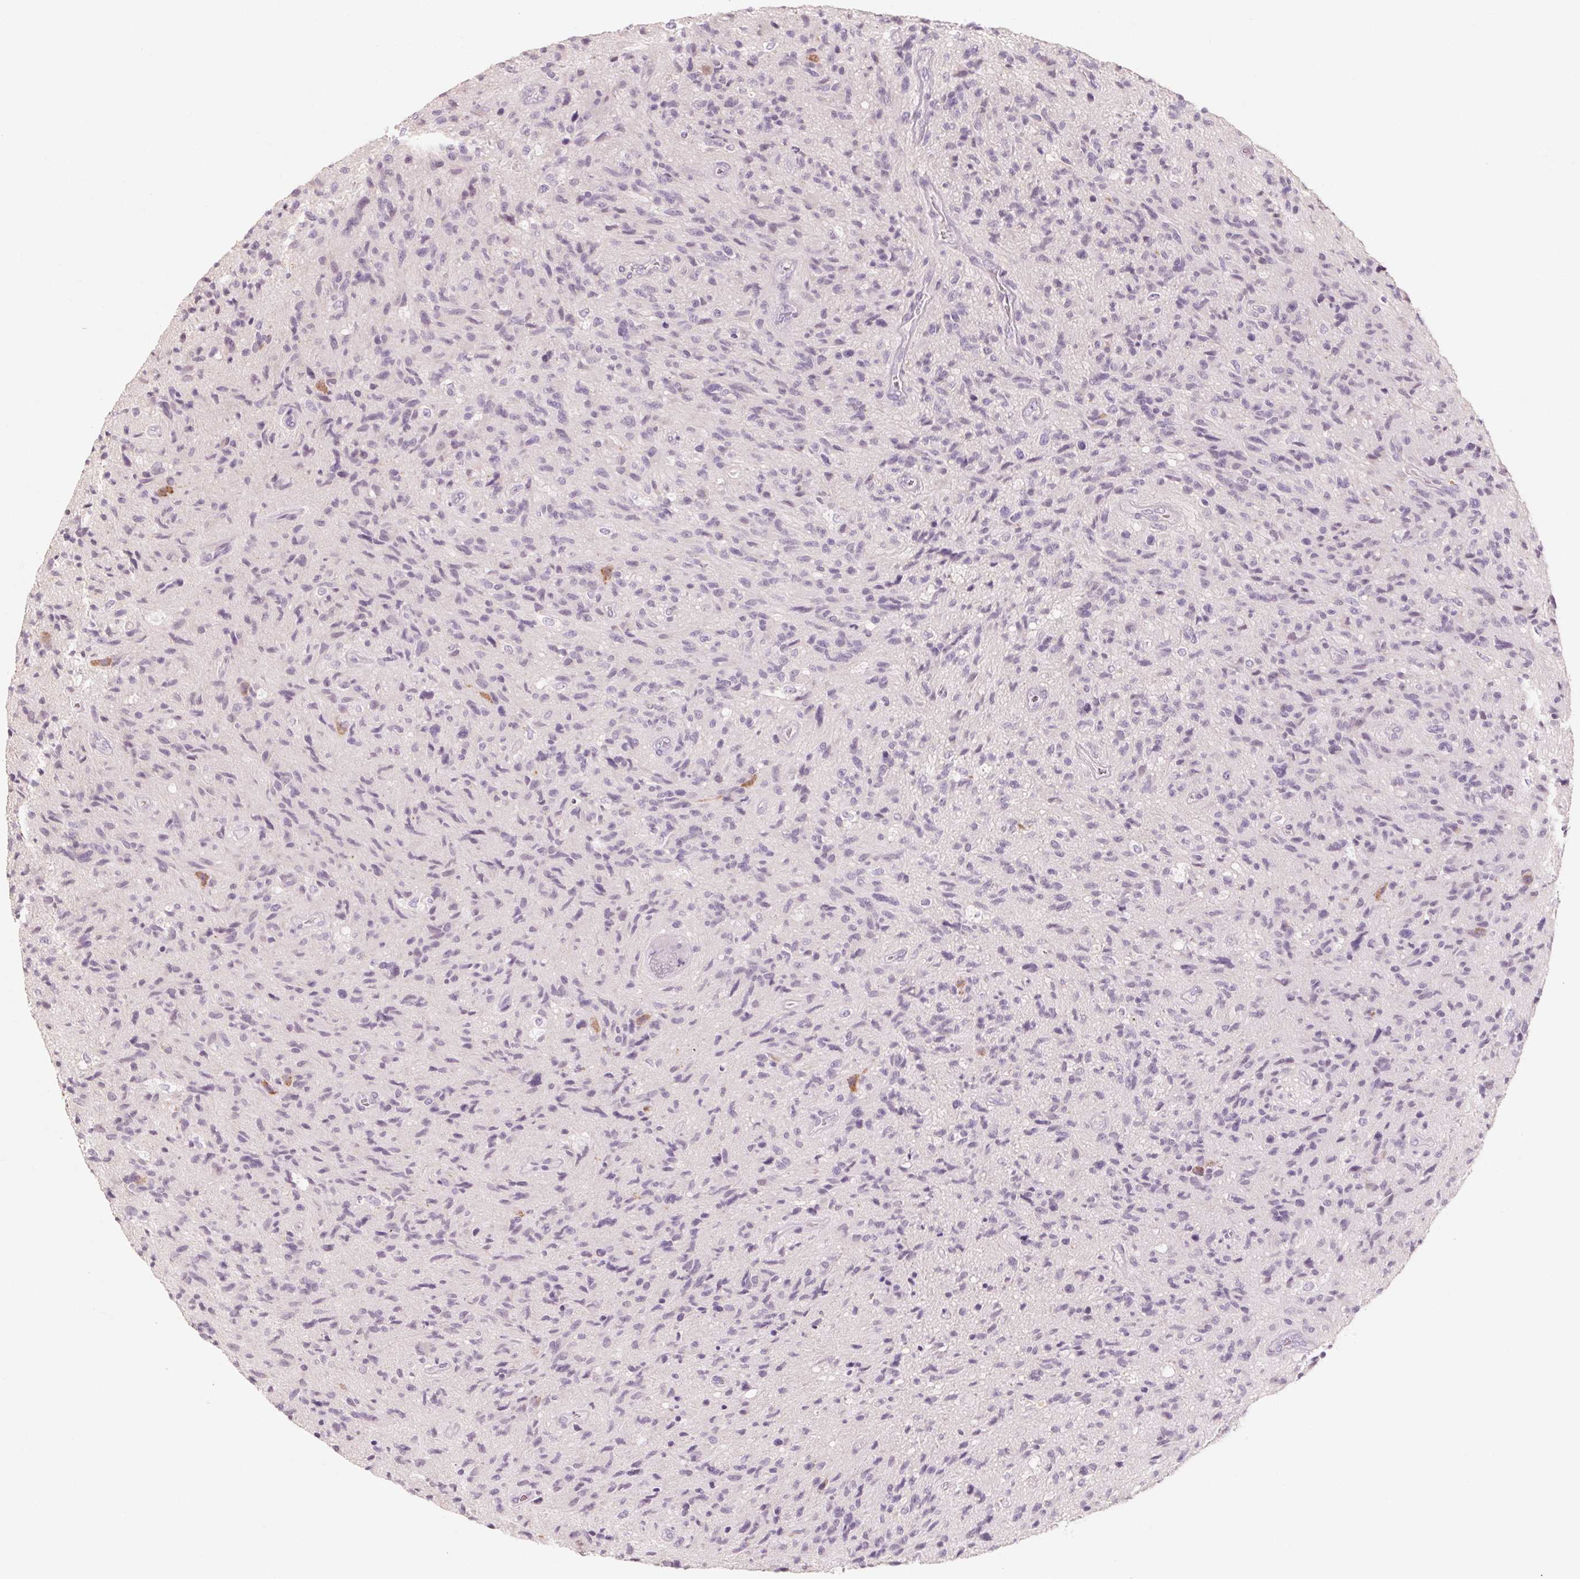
{"staining": {"intensity": "negative", "quantity": "none", "location": "none"}, "tissue": "glioma", "cell_type": "Tumor cells", "image_type": "cancer", "snomed": [{"axis": "morphology", "description": "Glioma, malignant, High grade"}, {"axis": "topography", "description": "Brain"}], "caption": "Immunohistochemistry of glioma exhibits no expression in tumor cells. (Stains: DAB (3,3'-diaminobenzidine) IHC with hematoxylin counter stain, Microscopy: brightfield microscopy at high magnification).", "gene": "POU1F1", "patient": {"sex": "male", "age": 54}}